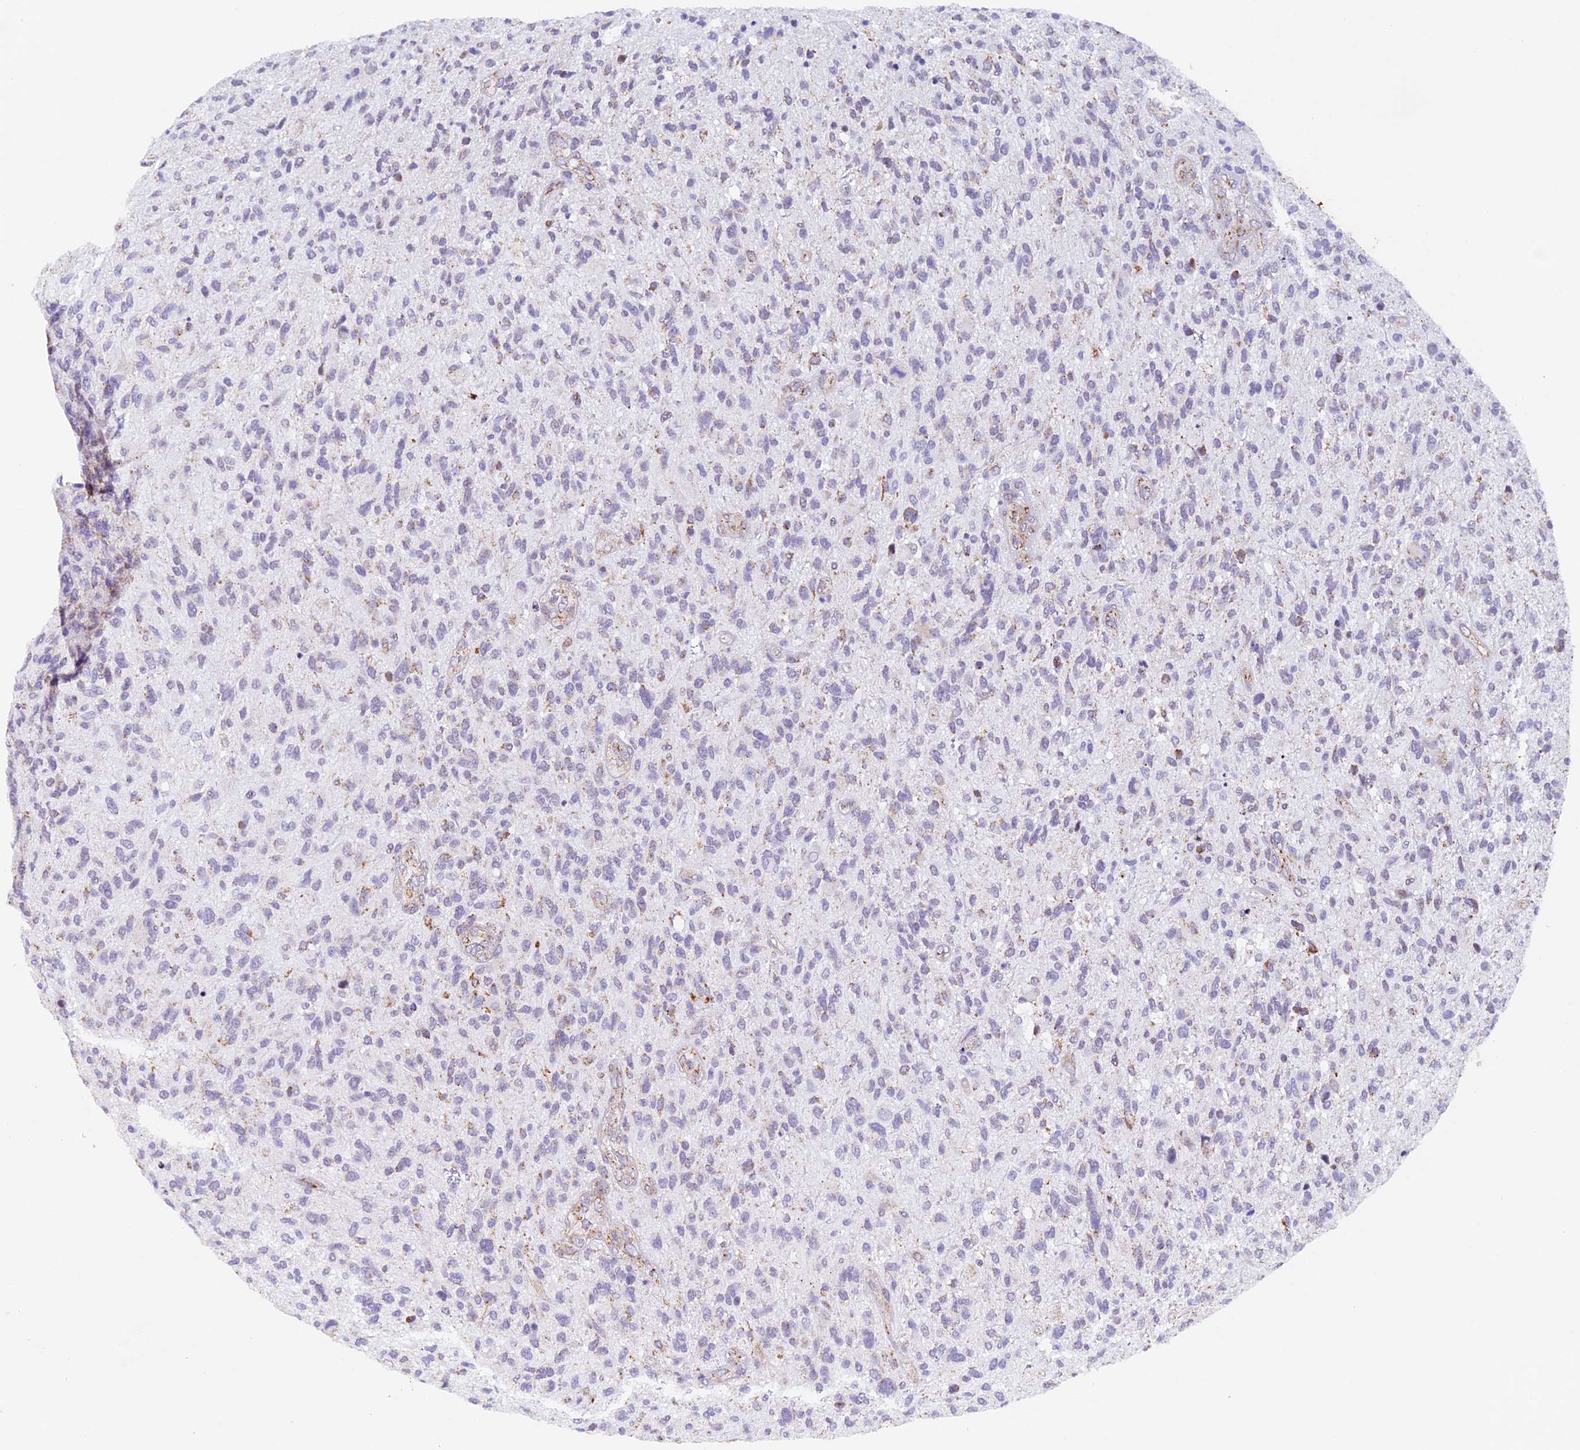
{"staining": {"intensity": "negative", "quantity": "none", "location": "none"}, "tissue": "glioma", "cell_type": "Tumor cells", "image_type": "cancer", "snomed": [{"axis": "morphology", "description": "Glioma, malignant, High grade"}, {"axis": "topography", "description": "Brain"}], "caption": "High power microscopy image of an IHC histopathology image of malignant glioma (high-grade), revealing no significant staining in tumor cells.", "gene": "TFAM", "patient": {"sex": "male", "age": 47}}